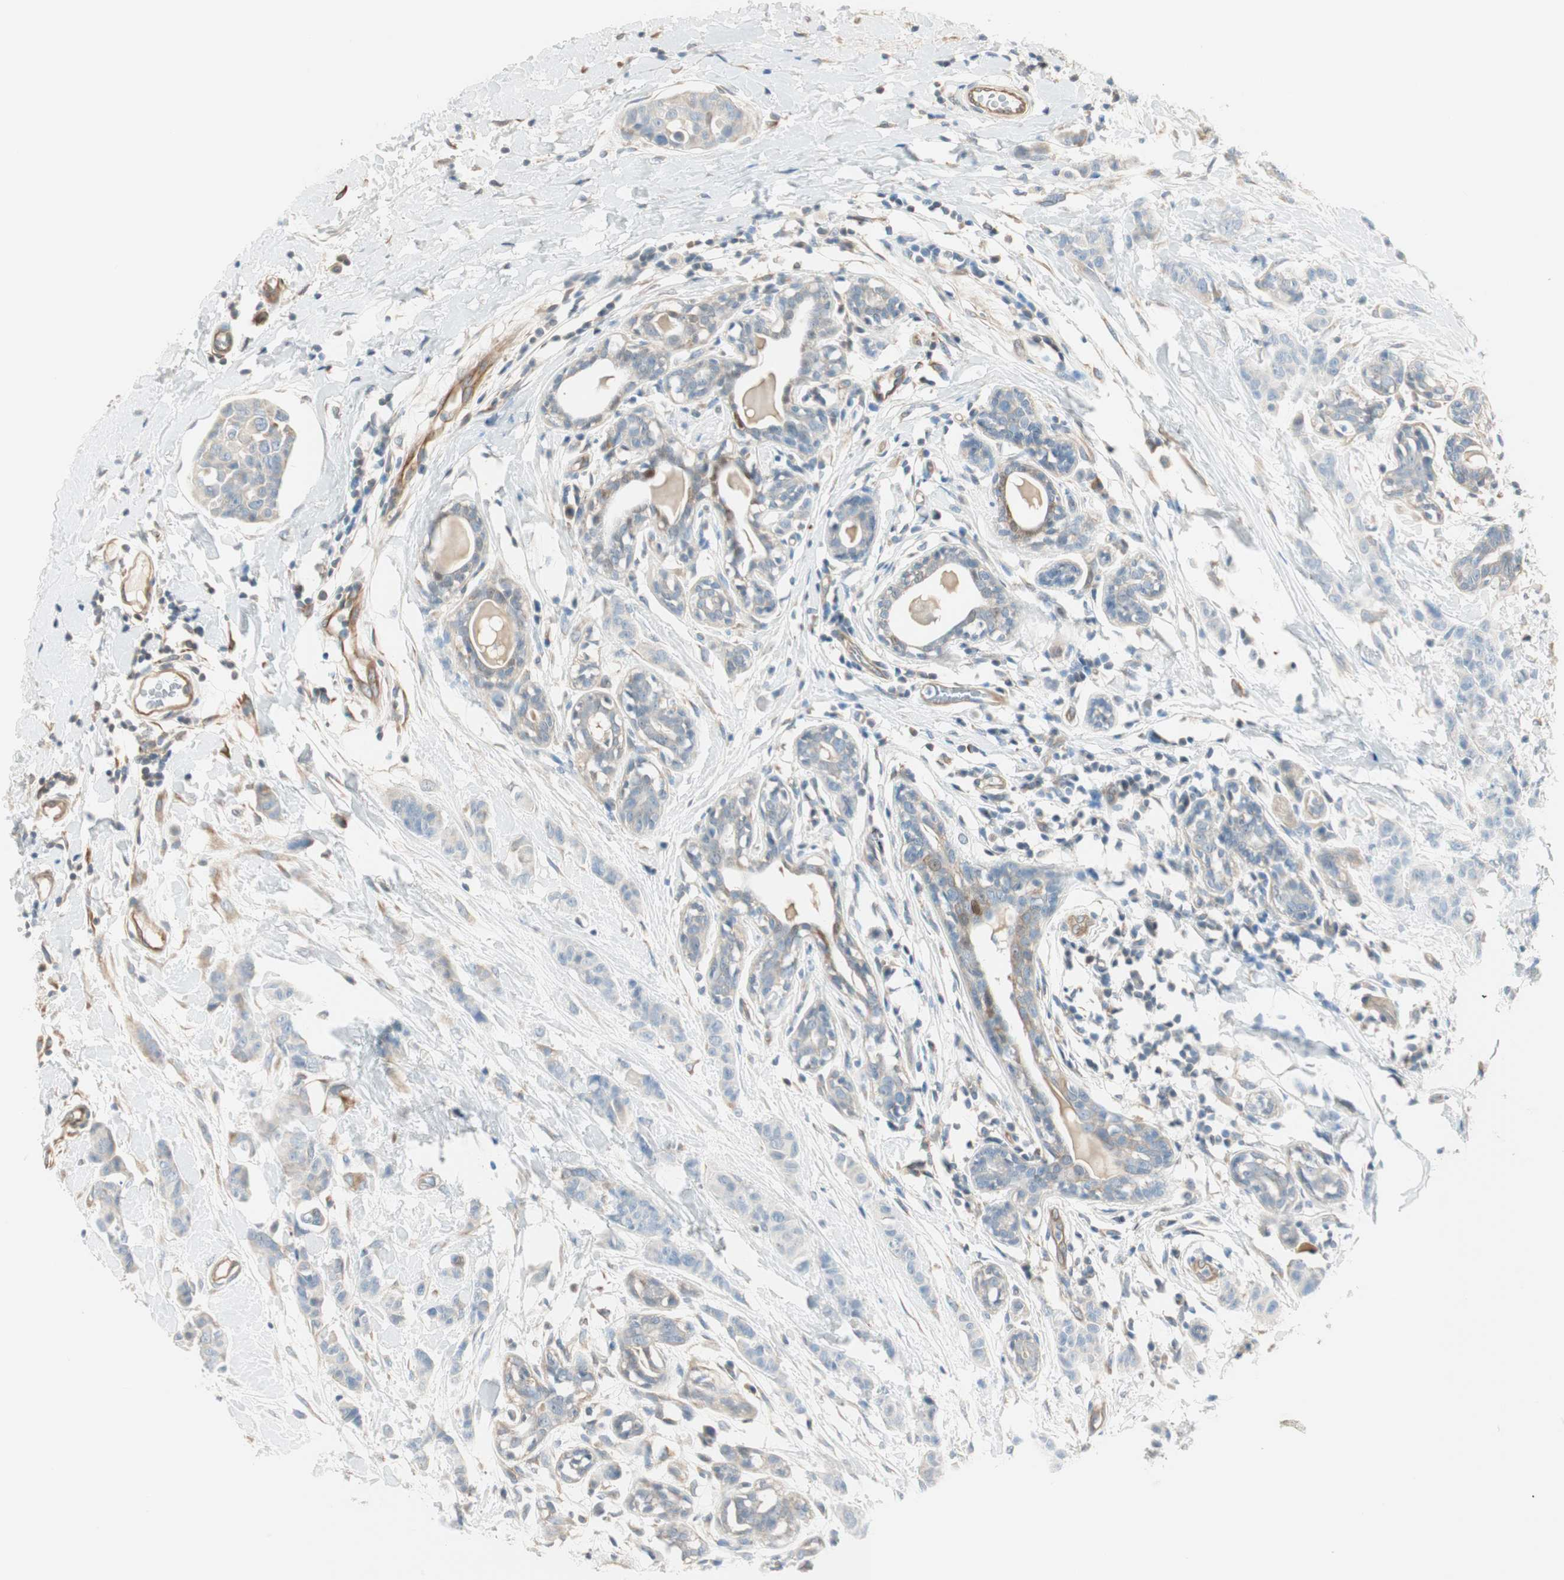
{"staining": {"intensity": "negative", "quantity": "none", "location": "none"}, "tissue": "breast cancer", "cell_type": "Tumor cells", "image_type": "cancer", "snomed": [{"axis": "morphology", "description": "Normal tissue, NOS"}, {"axis": "morphology", "description": "Duct carcinoma"}, {"axis": "topography", "description": "Breast"}], "caption": "The image exhibits no staining of tumor cells in intraductal carcinoma (breast). Brightfield microscopy of immunohistochemistry (IHC) stained with DAB (3,3'-diaminobenzidine) (brown) and hematoxylin (blue), captured at high magnification.", "gene": "CDK3", "patient": {"sex": "female", "age": 40}}